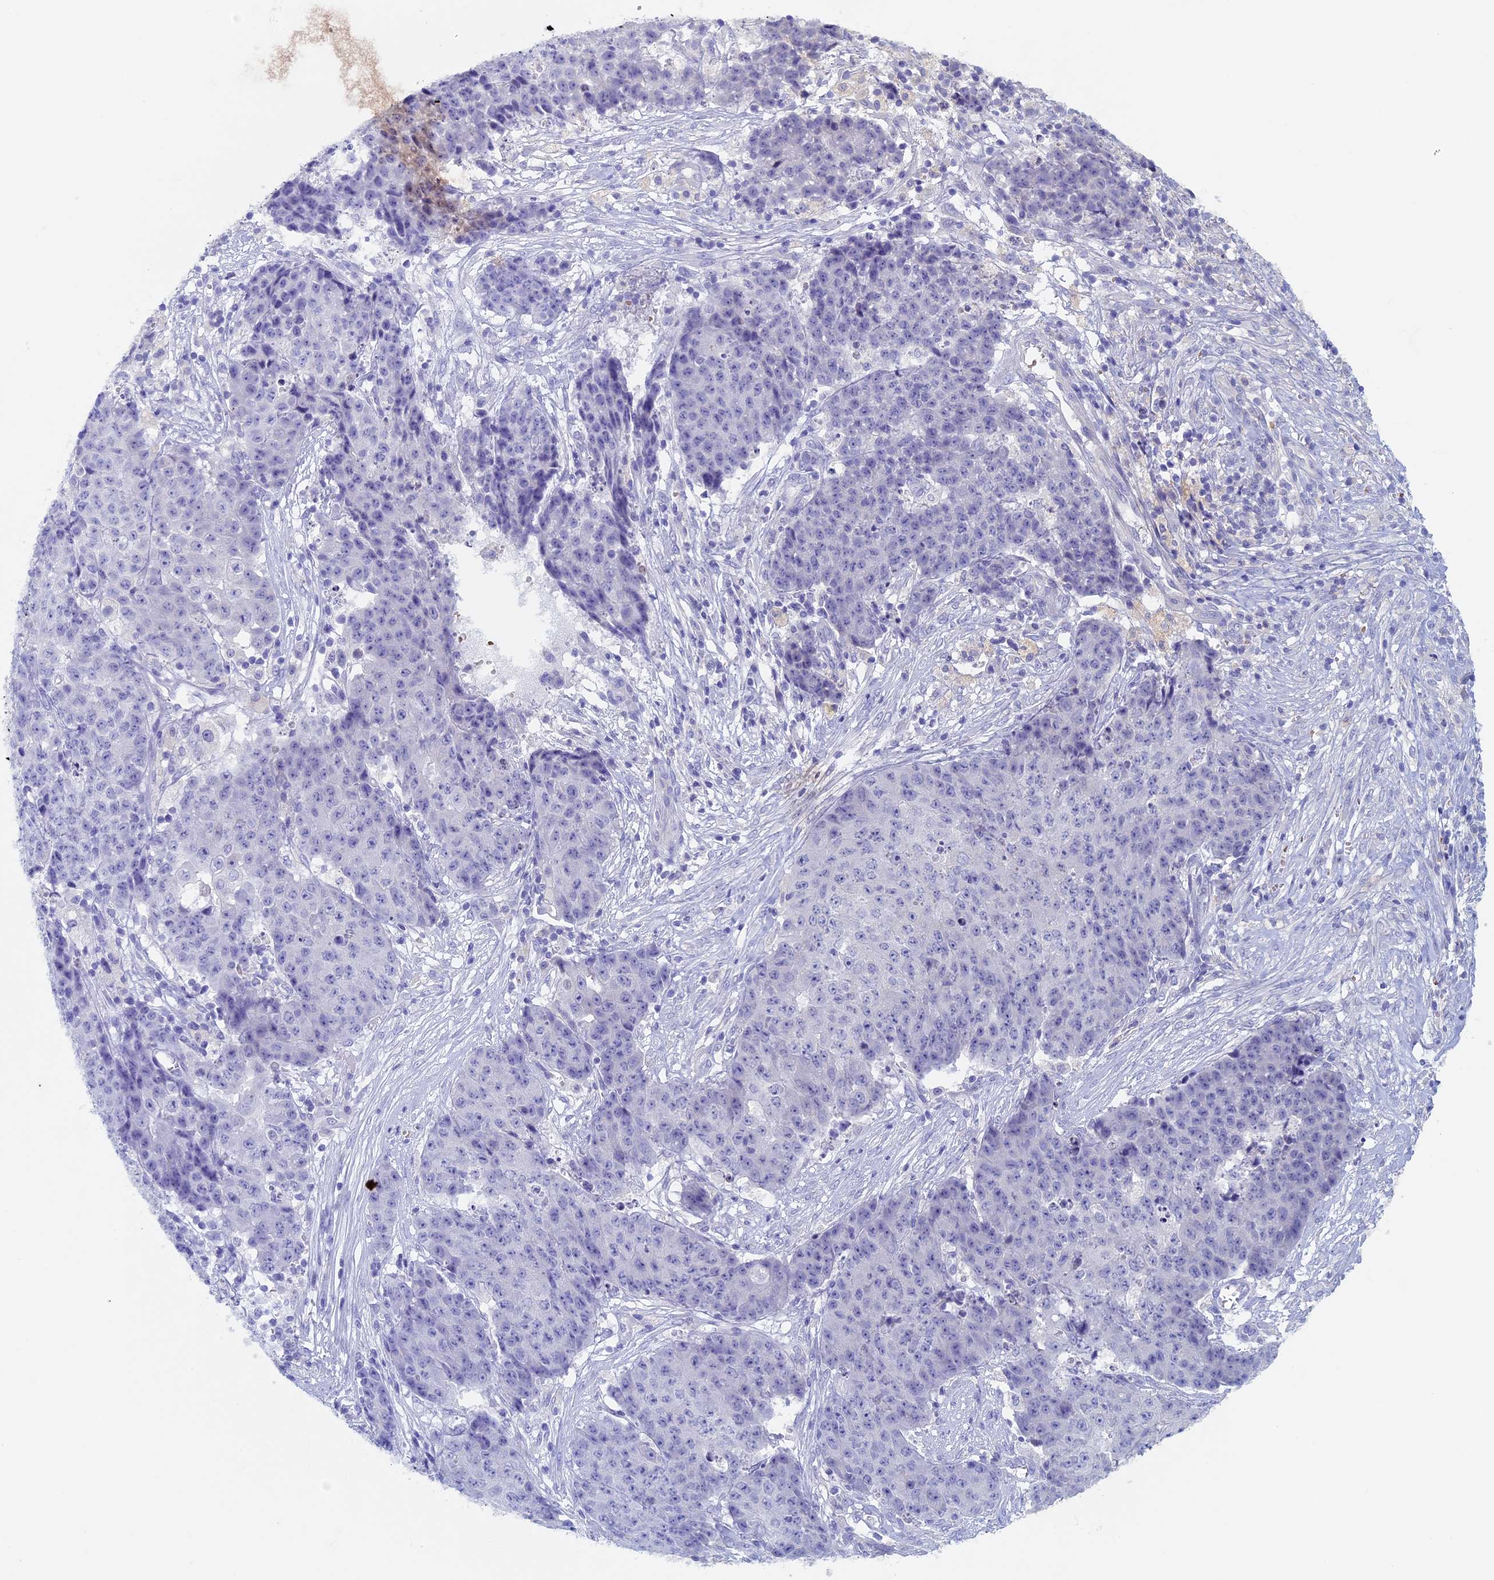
{"staining": {"intensity": "negative", "quantity": "none", "location": "none"}, "tissue": "ovarian cancer", "cell_type": "Tumor cells", "image_type": "cancer", "snomed": [{"axis": "morphology", "description": "Carcinoma, endometroid"}, {"axis": "topography", "description": "Ovary"}], "caption": "This is an IHC photomicrograph of ovarian endometroid carcinoma. There is no expression in tumor cells.", "gene": "RCCD1", "patient": {"sex": "female", "age": 42}}